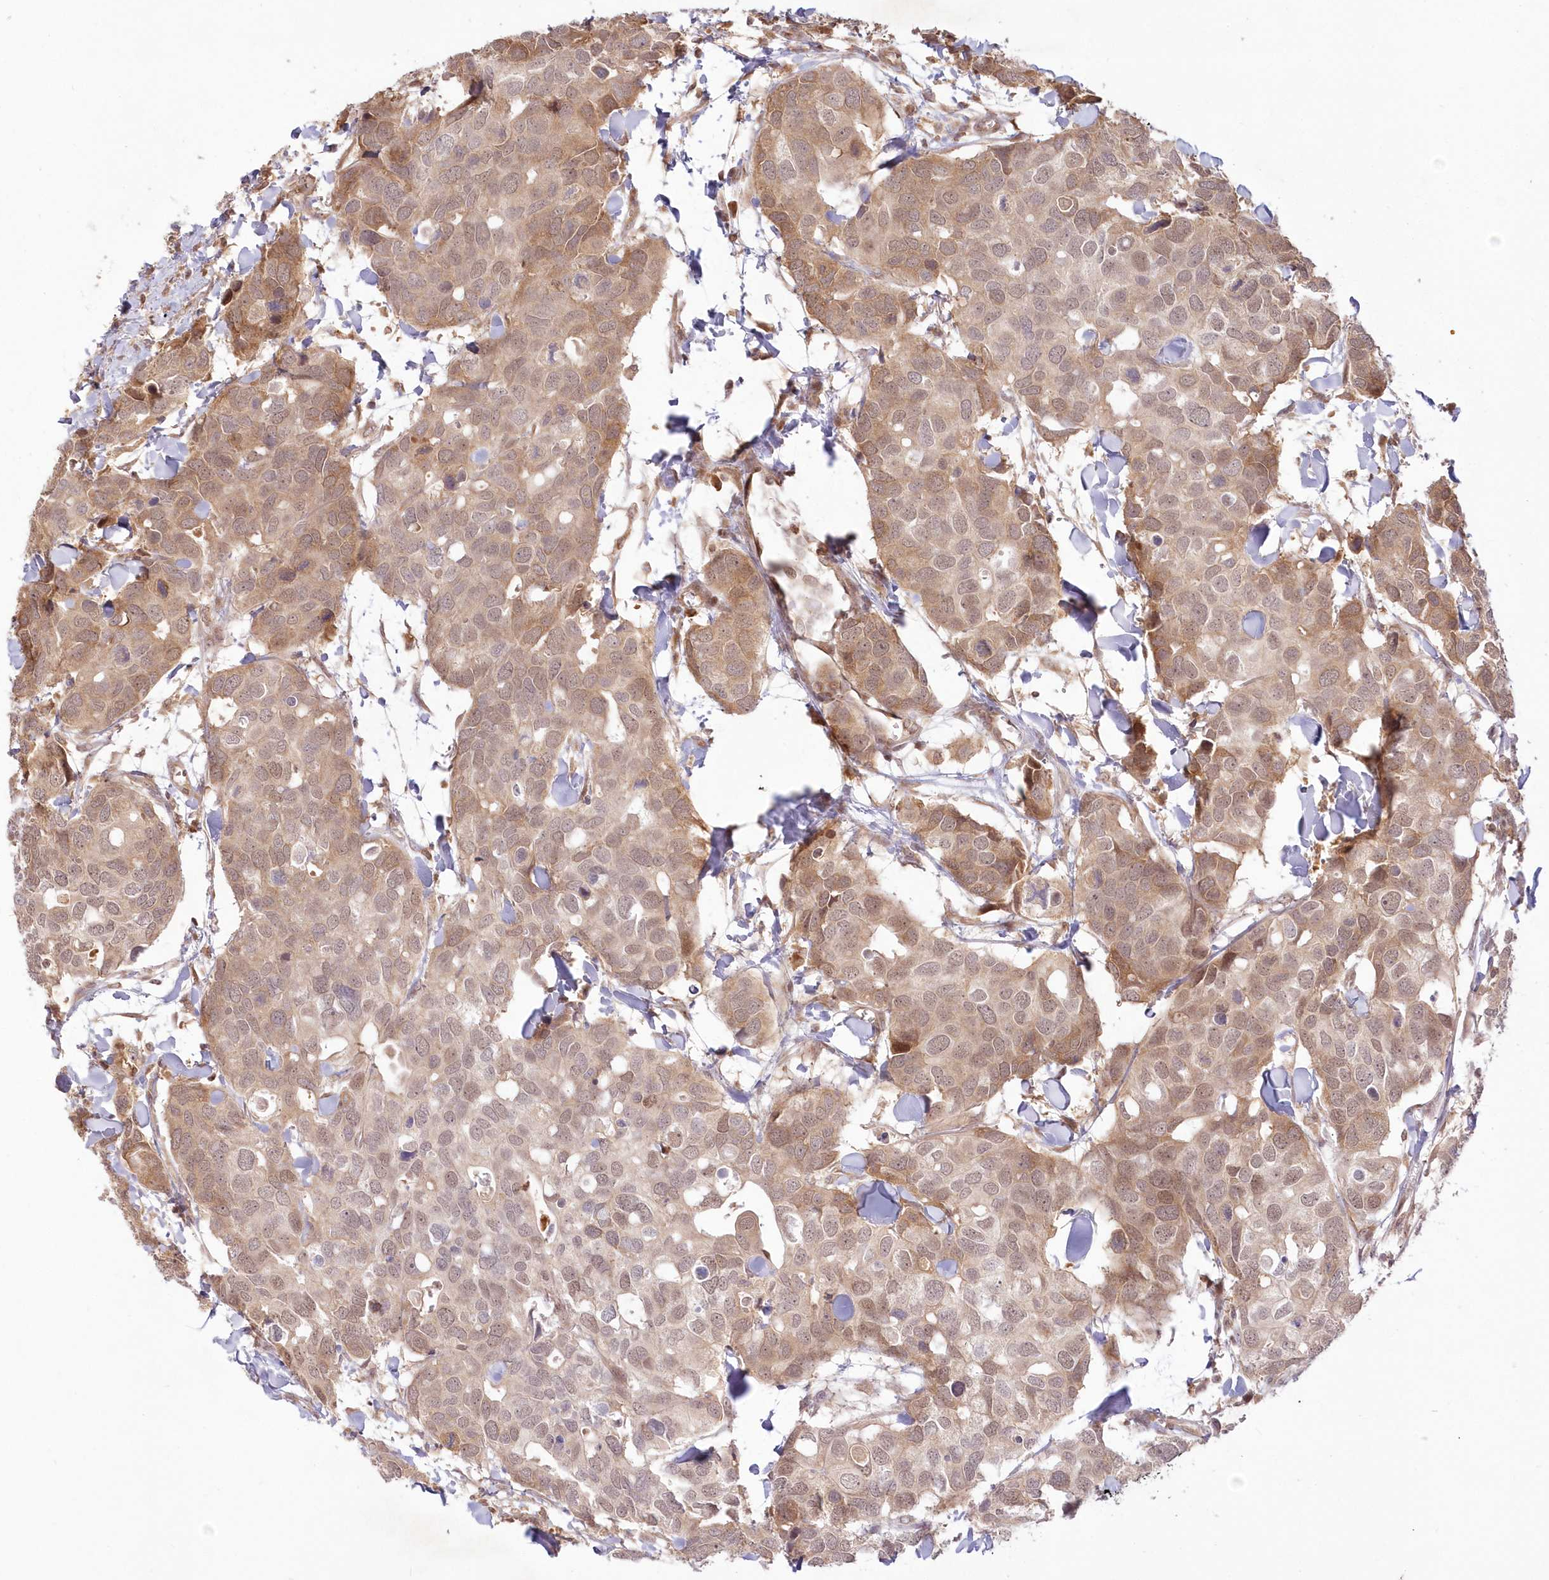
{"staining": {"intensity": "moderate", "quantity": "25%-75%", "location": "cytoplasmic/membranous,nuclear"}, "tissue": "breast cancer", "cell_type": "Tumor cells", "image_type": "cancer", "snomed": [{"axis": "morphology", "description": "Duct carcinoma"}, {"axis": "topography", "description": "Breast"}], "caption": "Immunohistochemistry (IHC) image of neoplastic tissue: human intraductal carcinoma (breast) stained using immunohistochemistry (IHC) exhibits medium levels of moderate protein expression localized specifically in the cytoplasmic/membranous and nuclear of tumor cells, appearing as a cytoplasmic/membranous and nuclear brown color.", "gene": "MTMR3", "patient": {"sex": "female", "age": 83}}